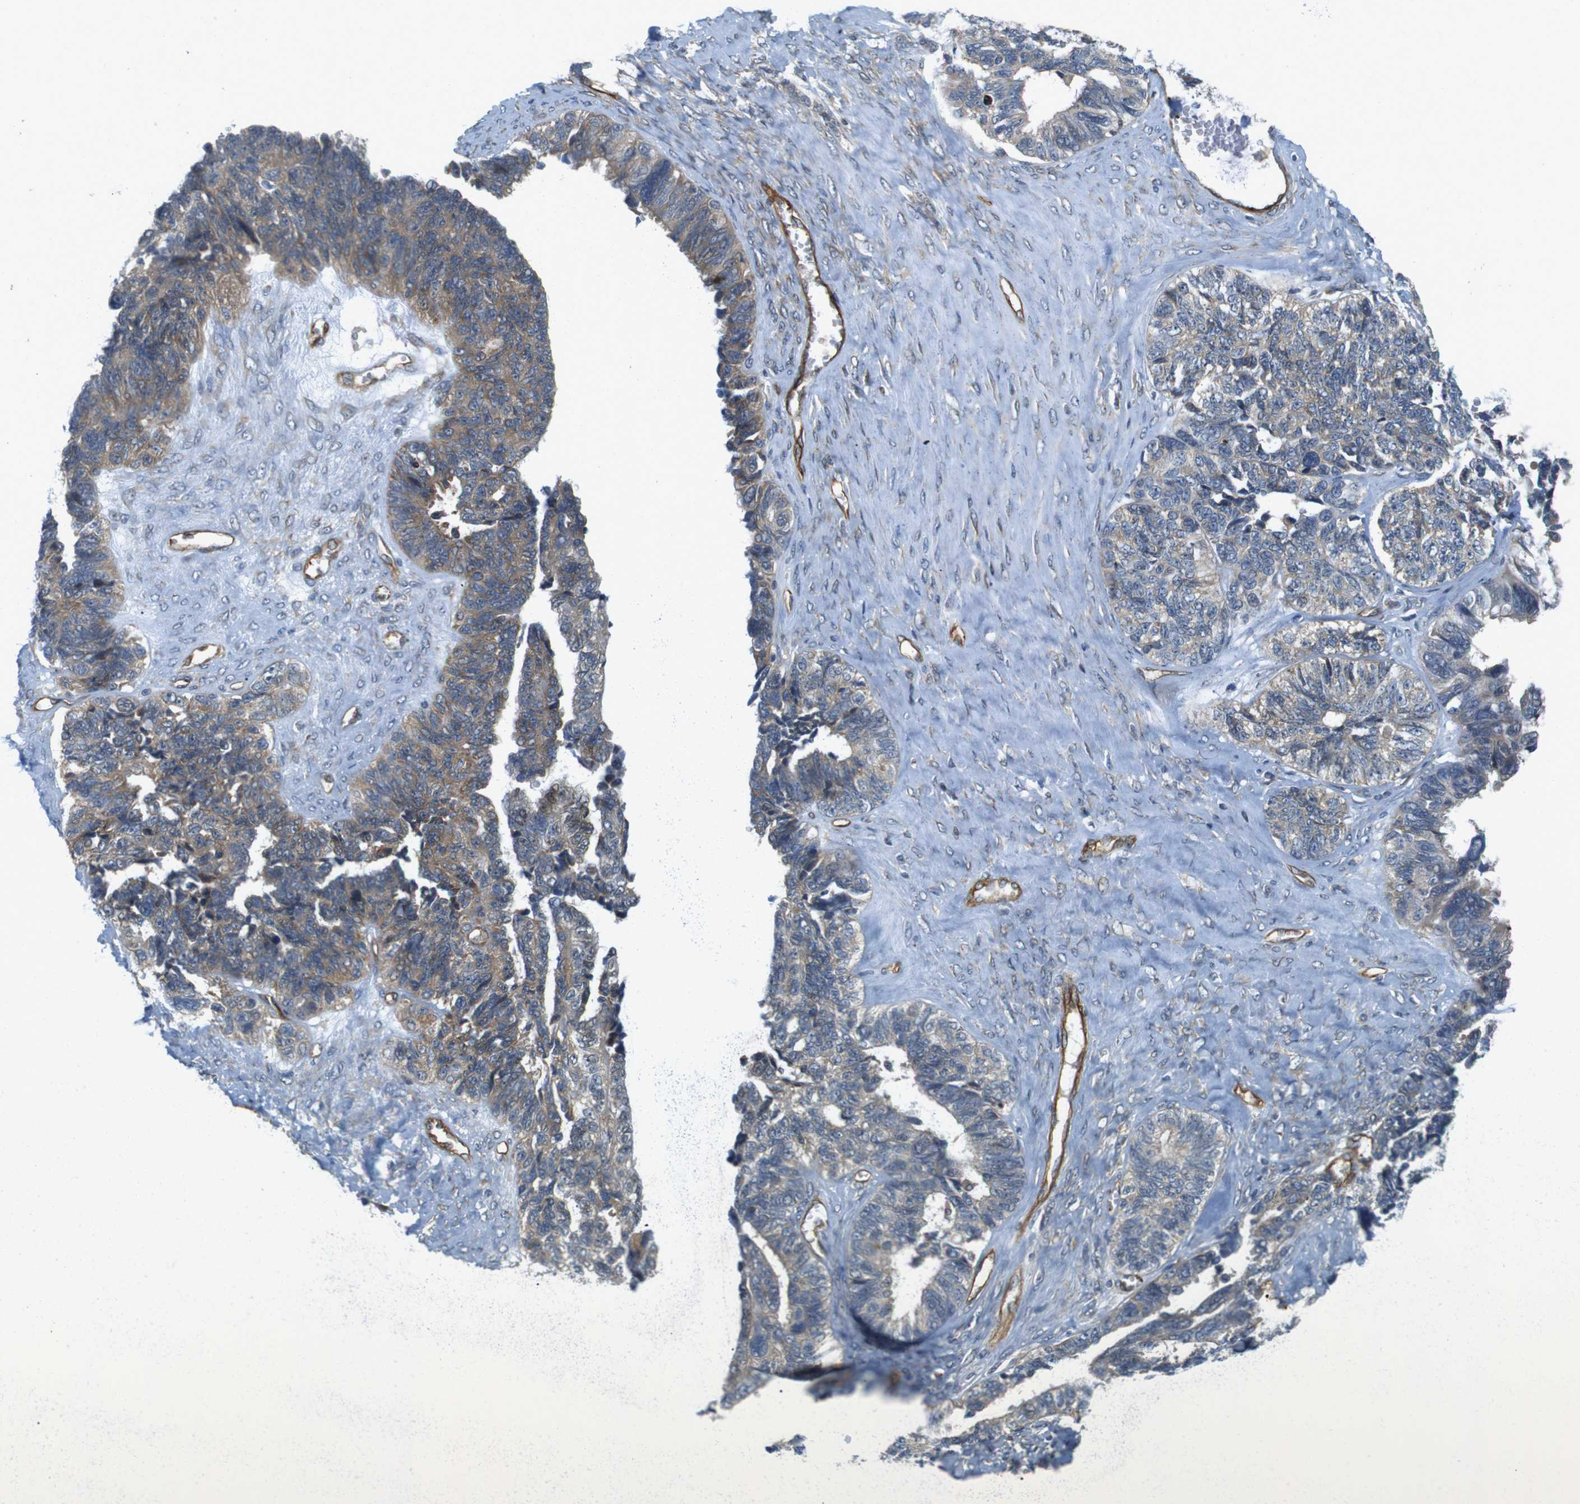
{"staining": {"intensity": "weak", "quantity": ">75%", "location": "cytoplasmic/membranous"}, "tissue": "ovarian cancer", "cell_type": "Tumor cells", "image_type": "cancer", "snomed": [{"axis": "morphology", "description": "Cystadenocarcinoma, serous, NOS"}, {"axis": "topography", "description": "Ovary"}], "caption": "Tumor cells display low levels of weak cytoplasmic/membranous expression in about >75% of cells in serous cystadenocarcinoma (ovarian).", "gene": "TSC1", "patient": {"sex": "female", "age": 79}}